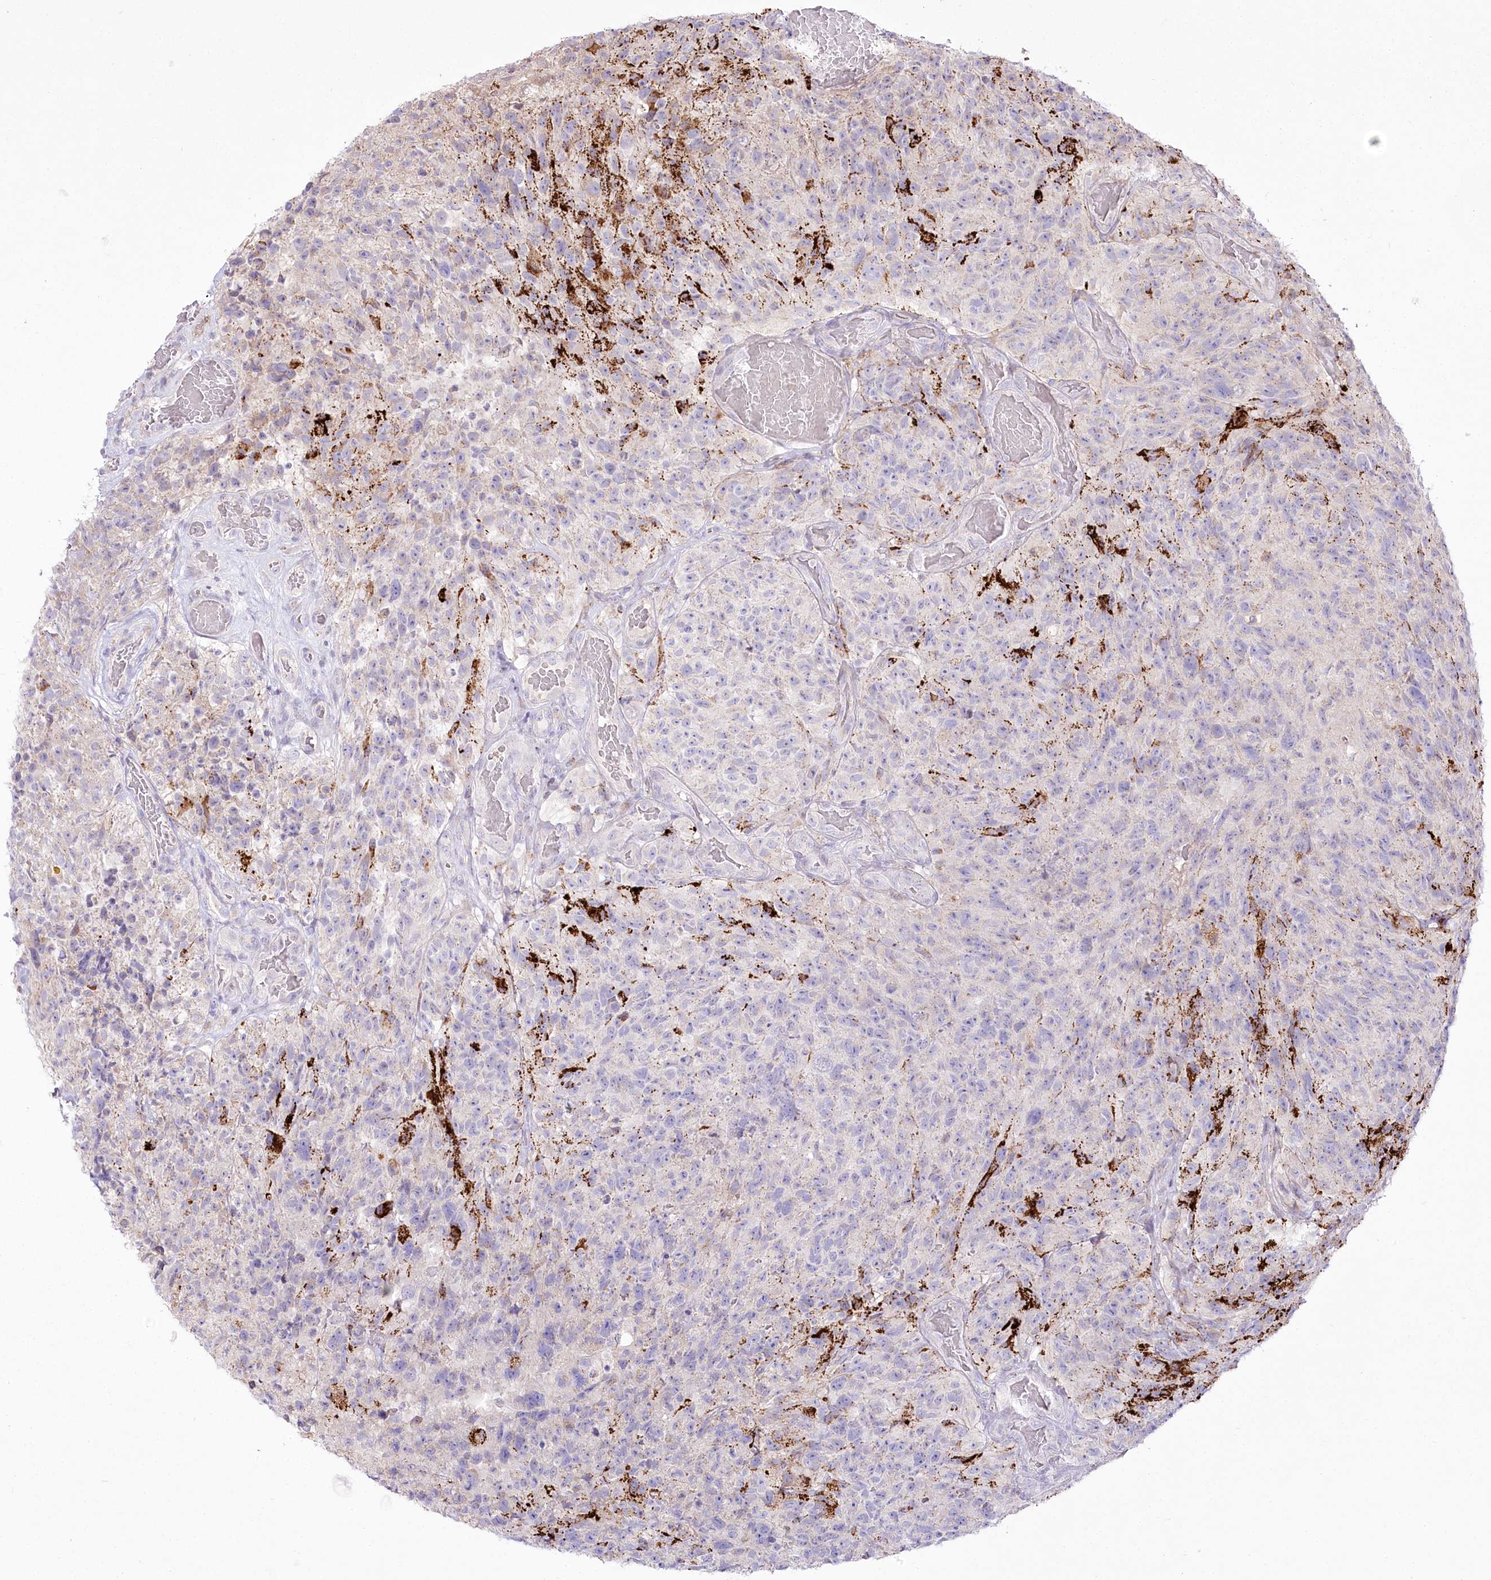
{"staining": {"intensity": "negative", "quantity": "none", "location": "none"}, "tissue": "glioma", "cell_type": "Tumor cells", "image_type": "cancer", "snomed": [{"axis": "morphology", "description": "Glioma, malignant, High grade"}, {"axis": "topography", "description": "Brain"}], "caption": "Protein analysis of glioma displays no significant staining in tumor cells.", "gene": "CEP164", "patient": {"sex": "male", "age": 69}}